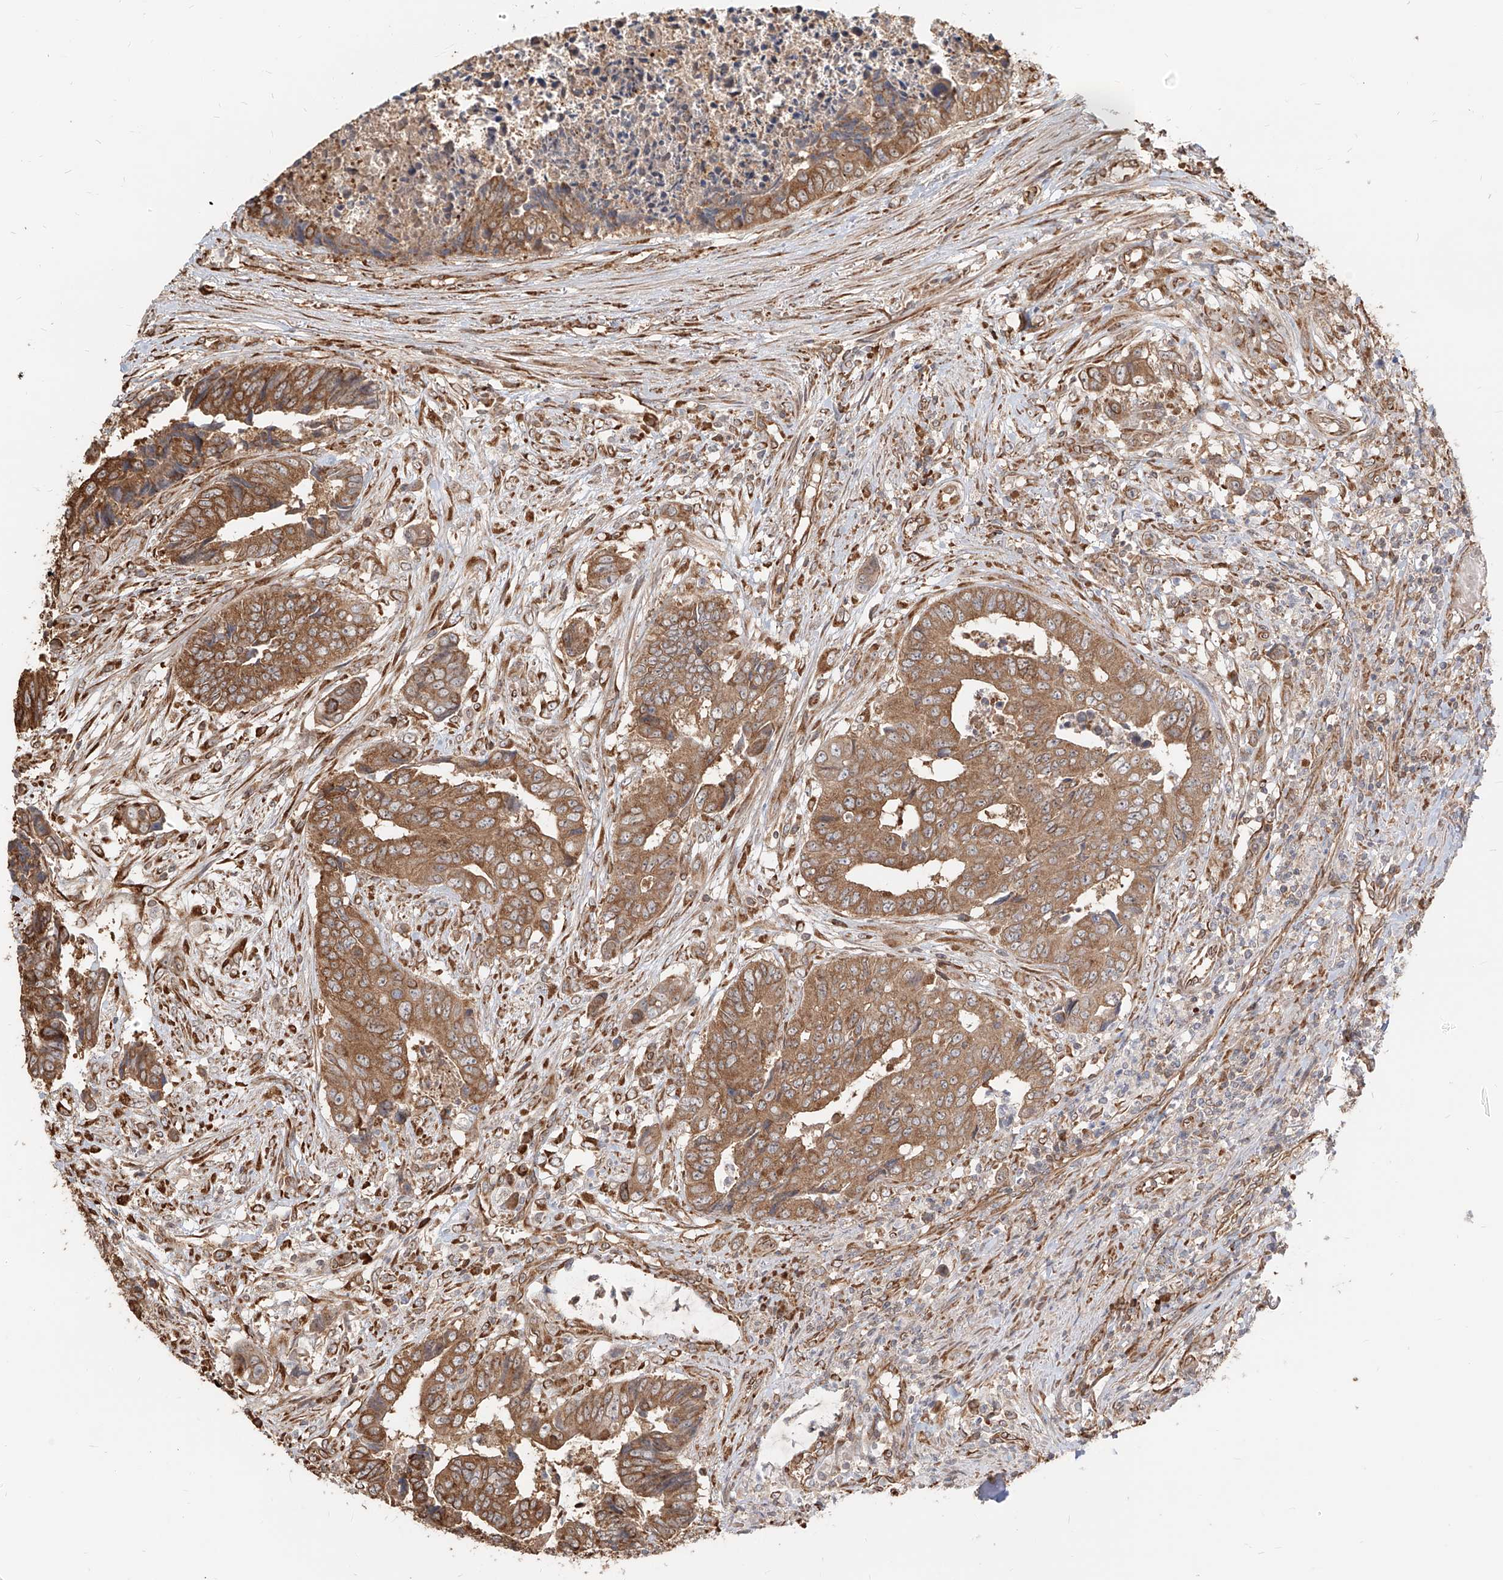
{"staining": {"intensity": "moderate", "quantity": ">75%", "location": "cytoplasmic/membranous"}, "tissue": "colorectal cancer", "cell_type": "Tumor cells", "image_type": "cancer", "snomed": [{"axis": "morphology", "description": "Adenocarcinoma, NOS"}, {"axis": "topography", "description": "Rectum"}], "caption": "Protein expression analysis of human adenocarcinoma (colorectal) reveals moderate cytoplasmic/membranous staining in approximately >75% of tumor cells.", "gene": "UBE2K", "patient": {"sex": "male", "age": 84}}